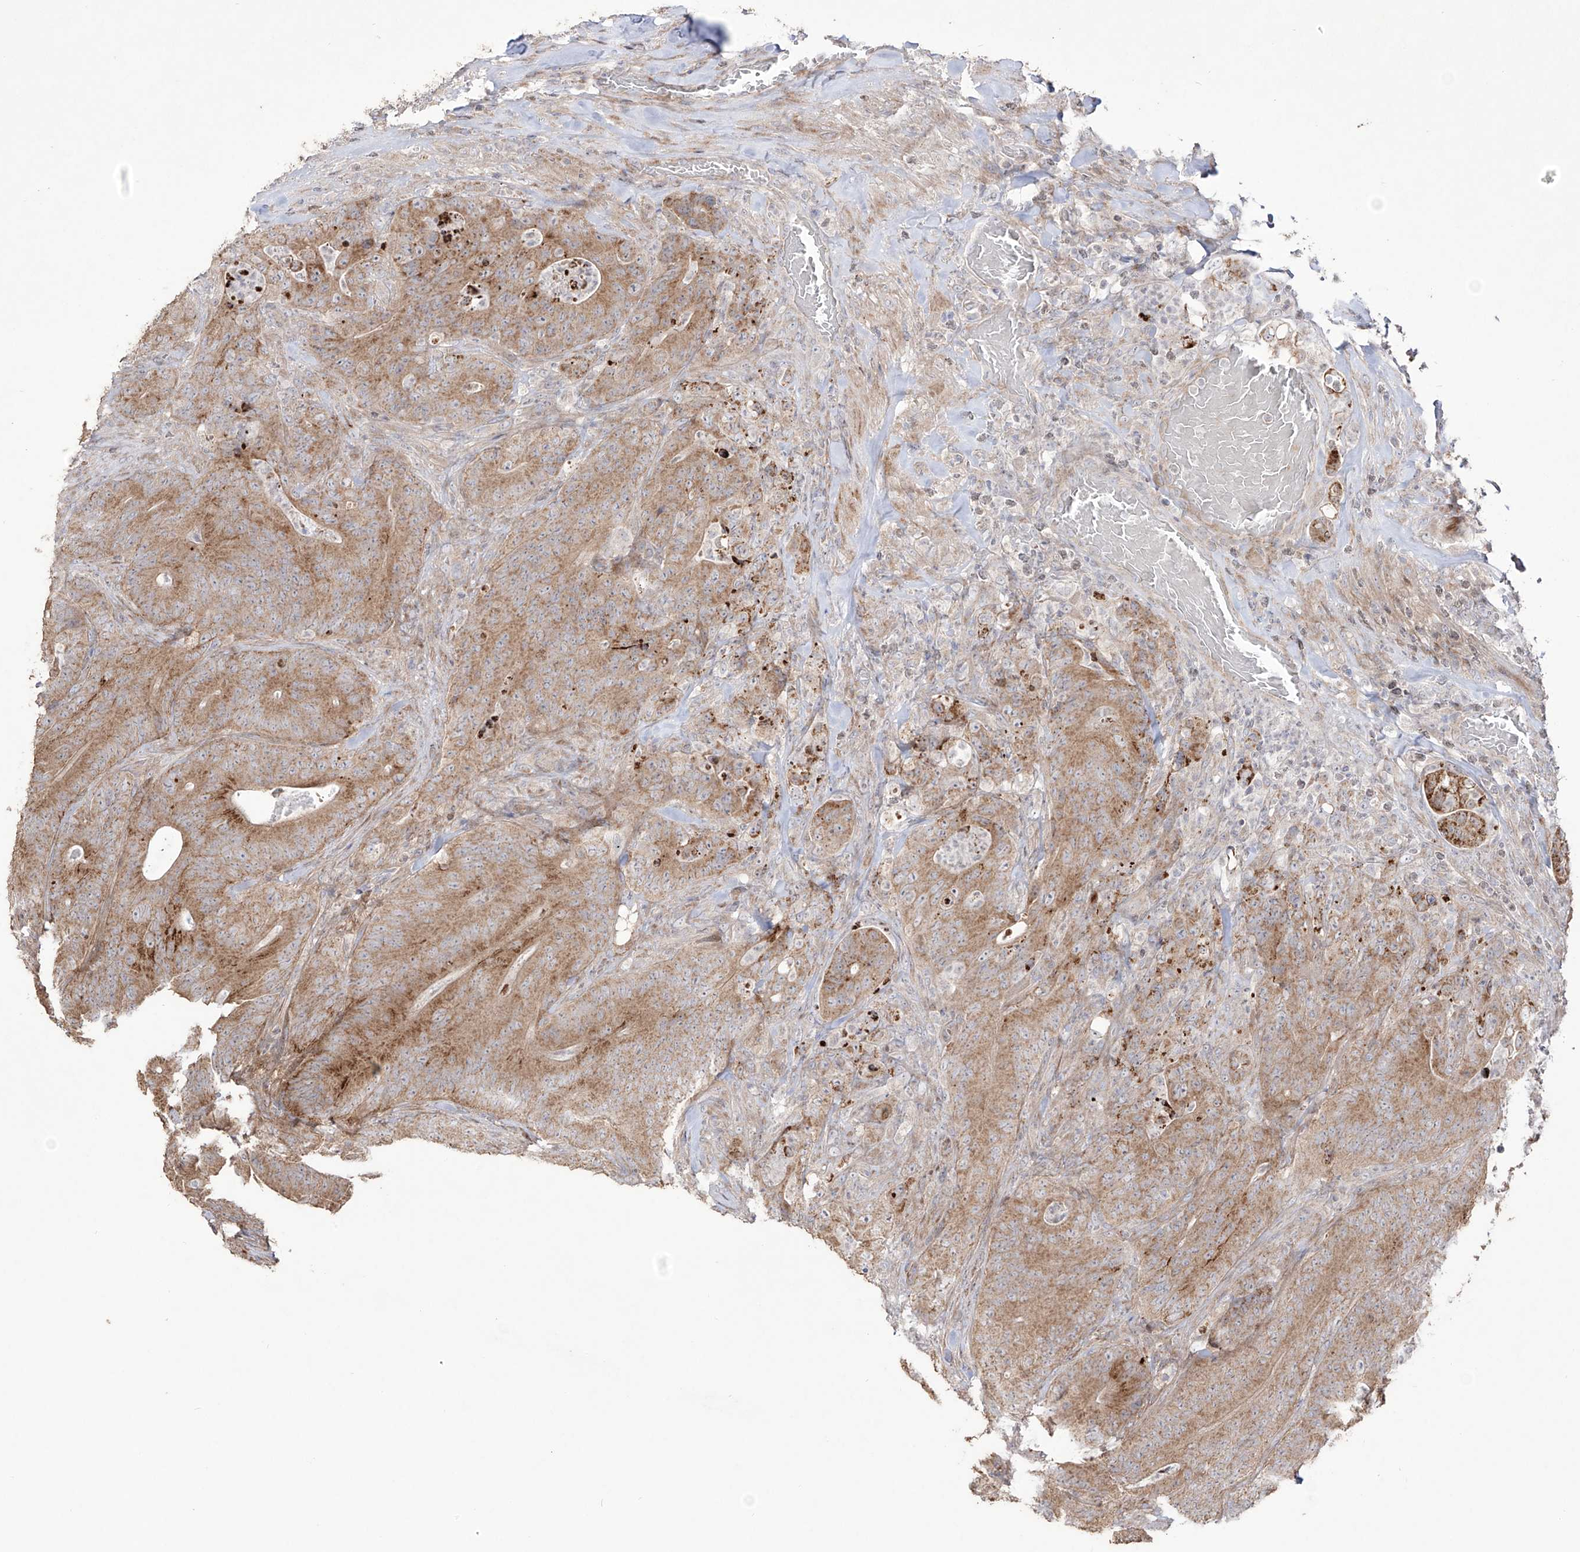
{"staining": {"intensity": "moderate", "quantity": ">75%", "location": "cytoplasmic/membranous"}, "tissue": "colorectal cancer", "cell_type": "Tumor cells", "image_type": "cancer", "snomed": [{"axis": "morphology", "description": "Normal tissue, NOS"}, {"axis": "topography", "description": "Colon"}], "caption": "This micrograph reveals colorectal cancer stained with IHC to label a protein in brown. The cytoplasmic/membranous of tumor cells show moderate positivity for the protein. Nuclei are counter-stained blue.", "gene": "YKT6", "patient": {"sex": "female", "age": 82}}